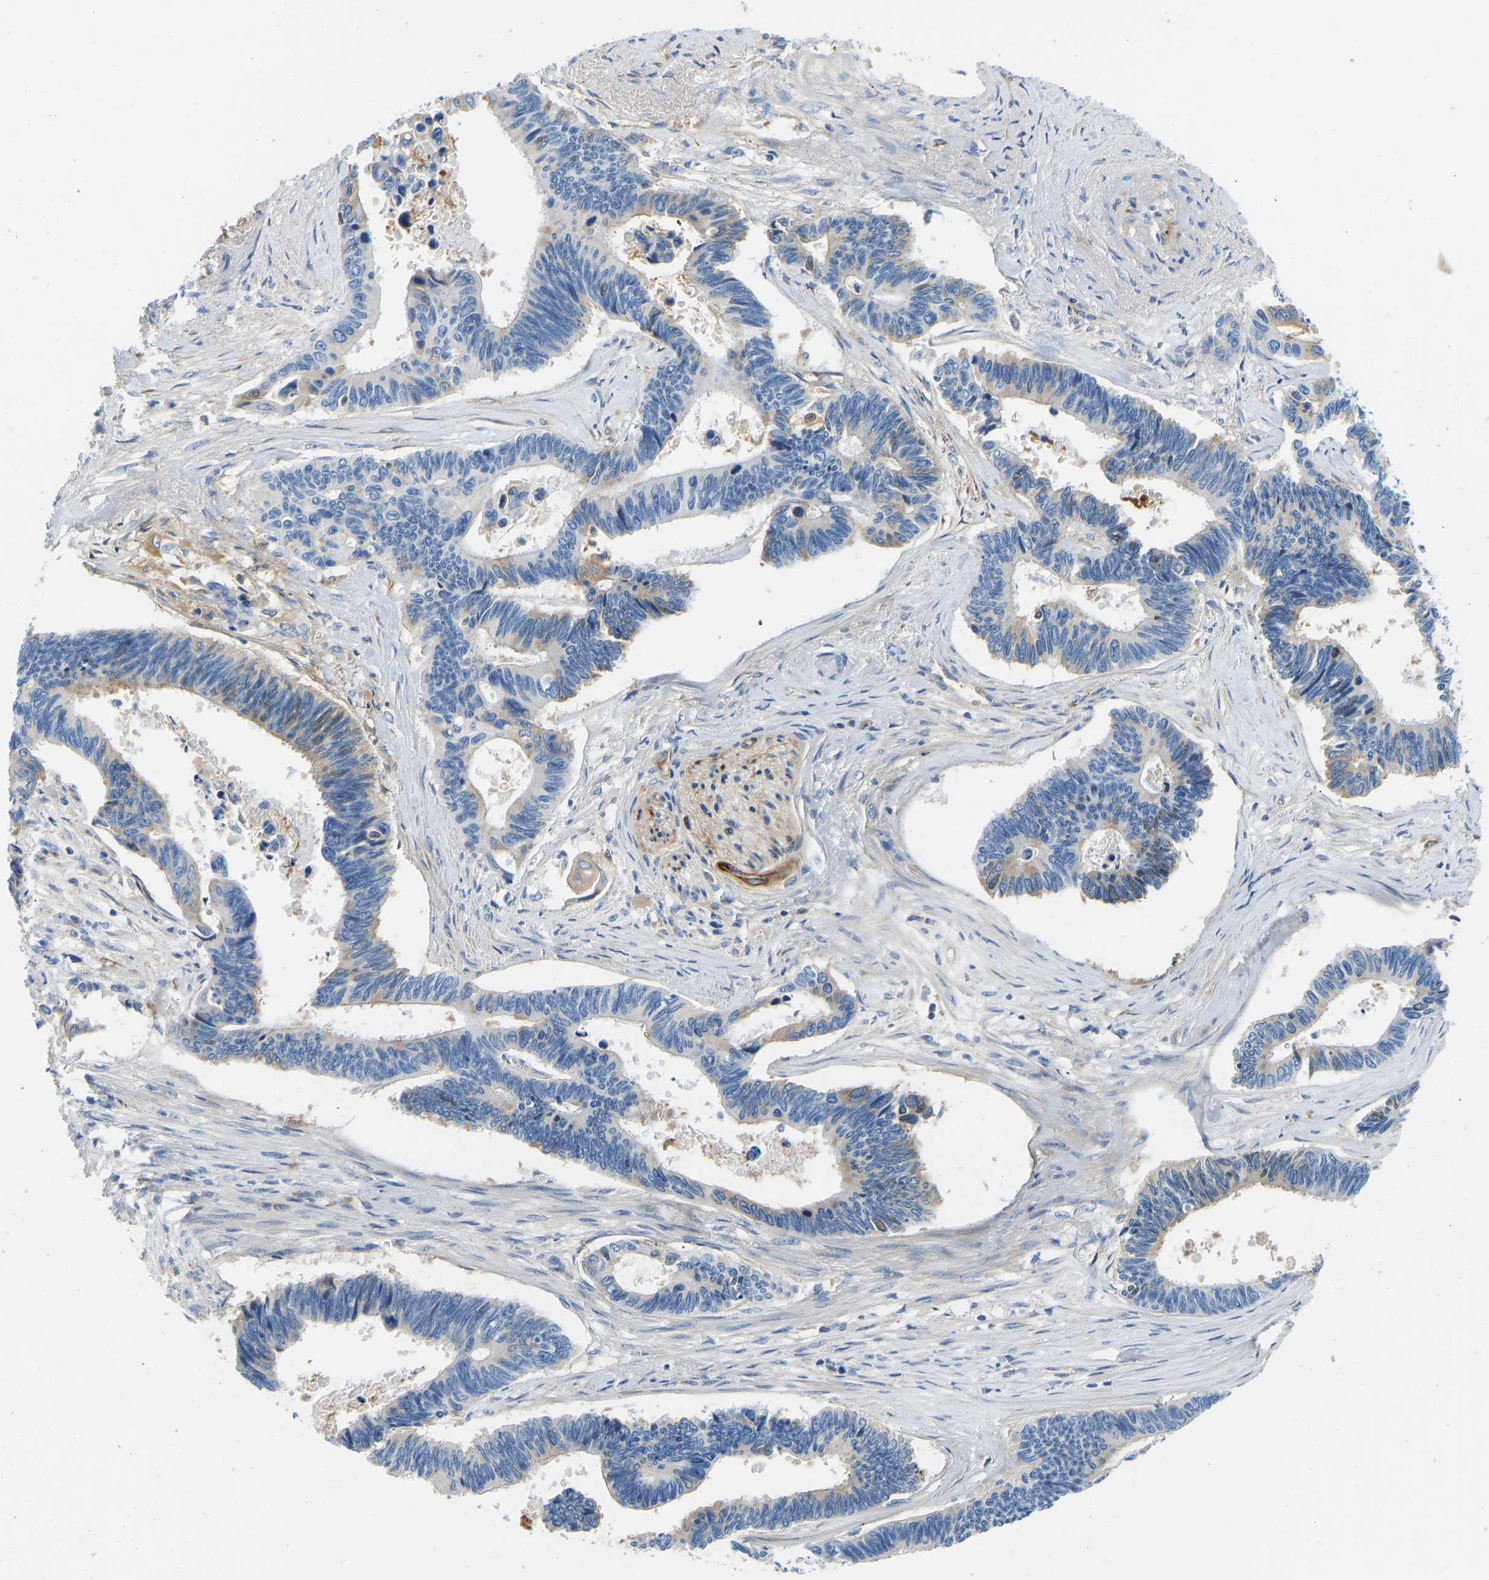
{"staining": {"intensity": "moderate", "quantity": "<25%", "location": "cytoplasmic/membranous,nuclear"}, "tissue": "pancreatic cancer", "cell_type": "Tumor cells", "image_type": "cancer", "snomed": [{"axis": "morphology", "description": "Adenocarcinoma, NOS"}, {"axis": "topography", "description": "Pancreas"}], "caption": "DAB immunohistochemical staining of adenocarcinoma (pancreatic) demonstrates moderate cytoplasmic/membranous and nuclear protein positivity in about <25% of tumor cells.", "gene": "COL15A1", "patient": {"sex": "female", "age": 70}}